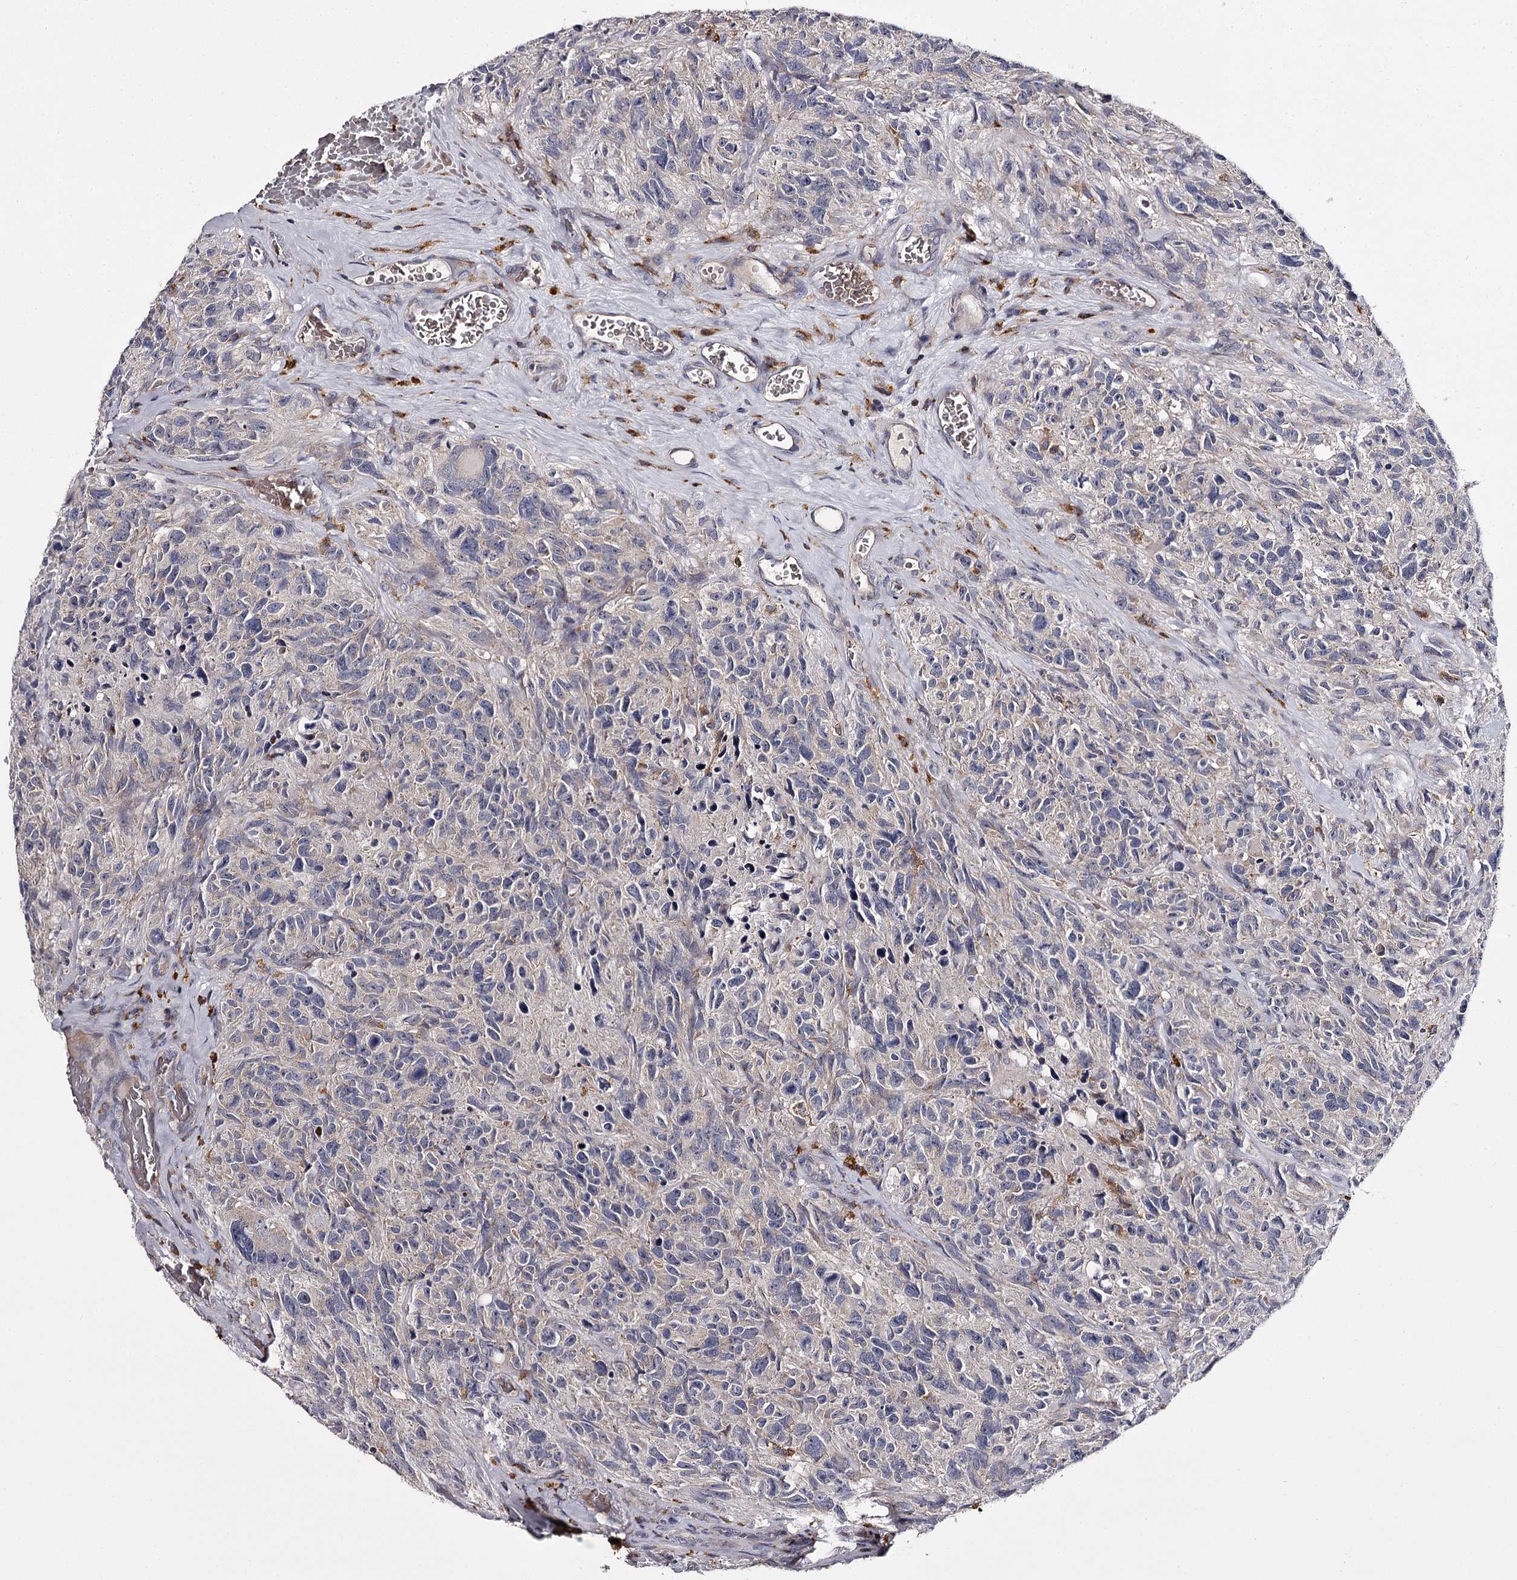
{"staining": {"intensity": "negative", "quantity": "none", "location": "none"}, "tissue": "glioma", "cell_type": "Tumor cells", "image_type": "cancer", "snomed": [{"axis": "morphology", "description": "Glioma, malignant, High grade"}, {"axis": "topography", "description": "Brain"}], "caption": "High magnification brightfield microscopy of malignant glioma (high-grade) stained with DAB (brown) and counterstained with hematoxylin (blue): tumor cells show no significant staining.", "gene": "RASSF6", "patient": {"sex": "male", "age": 69}}